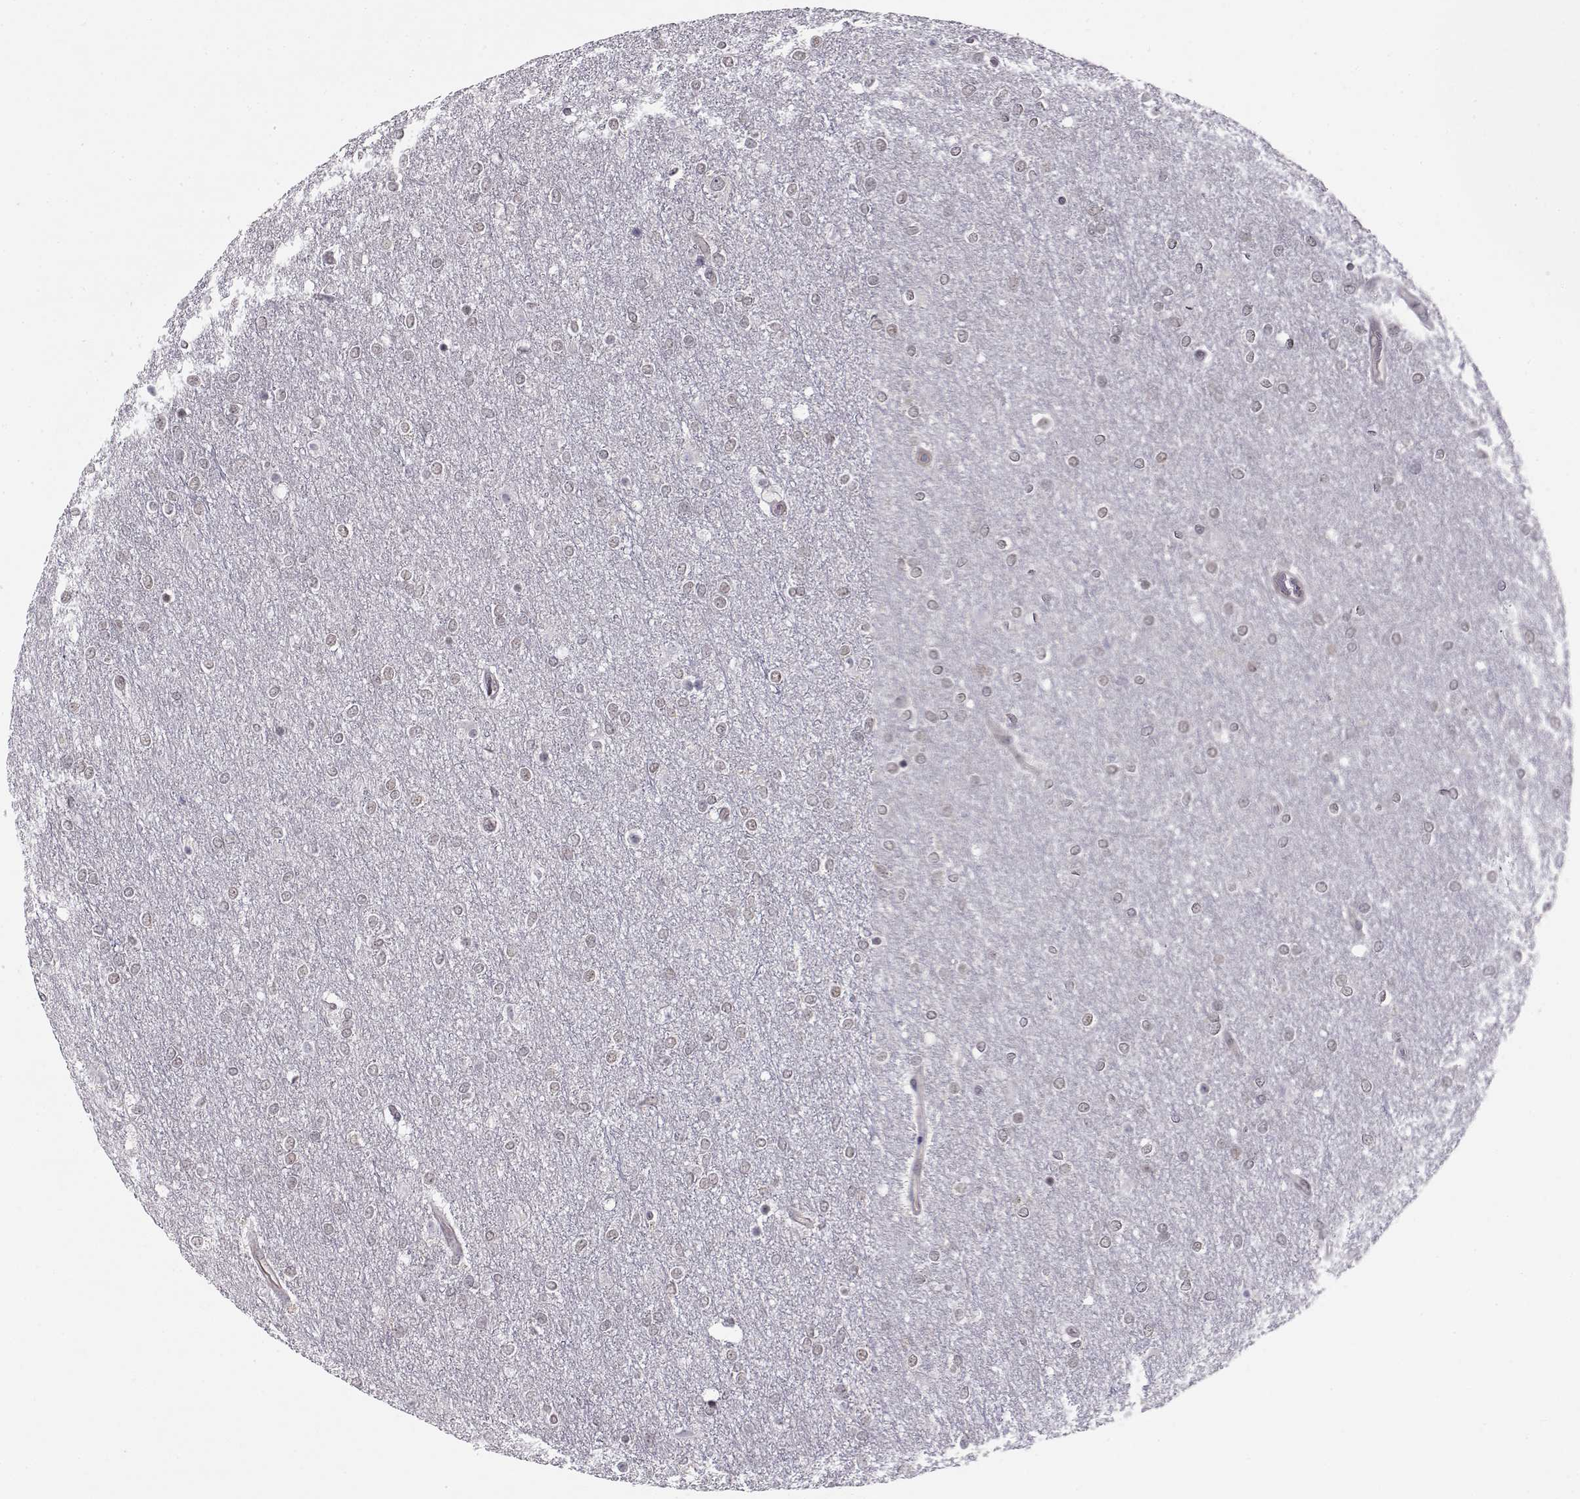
{"staining": {"intensity": "negative", "quantity": "none", "location": "none"}, "tissue": "glioma", "cell_type": "Tumor cells", "image_type": "cancer", "snomed": [{"axis": "morphology", "description": "Glioma, malignant, High grade"}, {"axis": "topography", "description": "Brain"}], "caption": "Immunohistochemistry histopathology image of glioma stained for a protein (brown), which exhibits no positivity in tumor cells.", "gene": "KIF13B", "patient": {"sex": "female", "age": 61}}